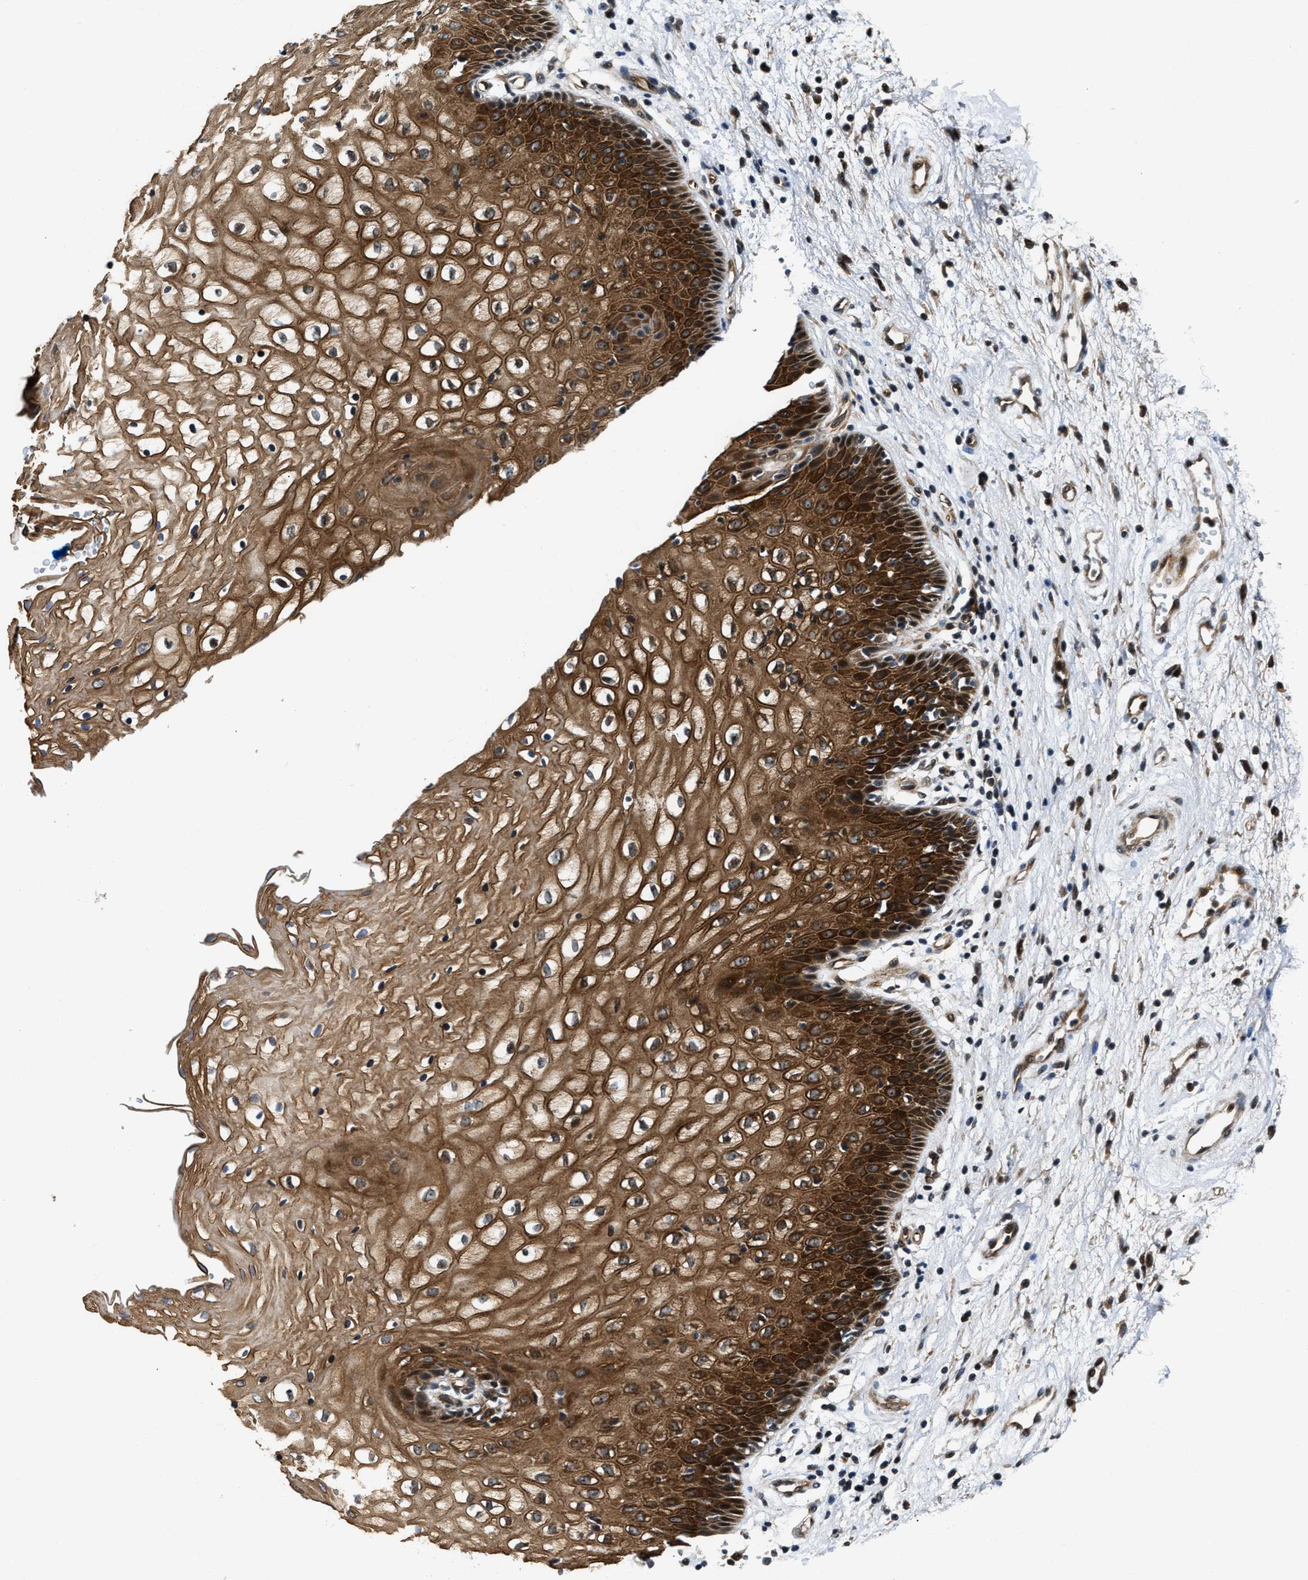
{"staining": {"intensity": "strong", "quantity": ">75%", "location": "cytoplasmic/membranous,nuclear"}, "tissue": "vagina", "cell_type": "Squamous epithelial cells", "image_type": "normal", "snomed": [{"axis": "morphology", "description": "Normal tissue, NOS"}, {"axis": "topography", "description": "Vagina"}], "caption": "DAB (3,3'-diaminobenzidine) immunohistochemical staining of normal vagina demonstrates strong cytoplasmic/membranous,nuclear protein expression in about >75% of squamous epithelial cells.", "gene": "ALDH3A2", "patient": {"sex": "female", "age": 34}}